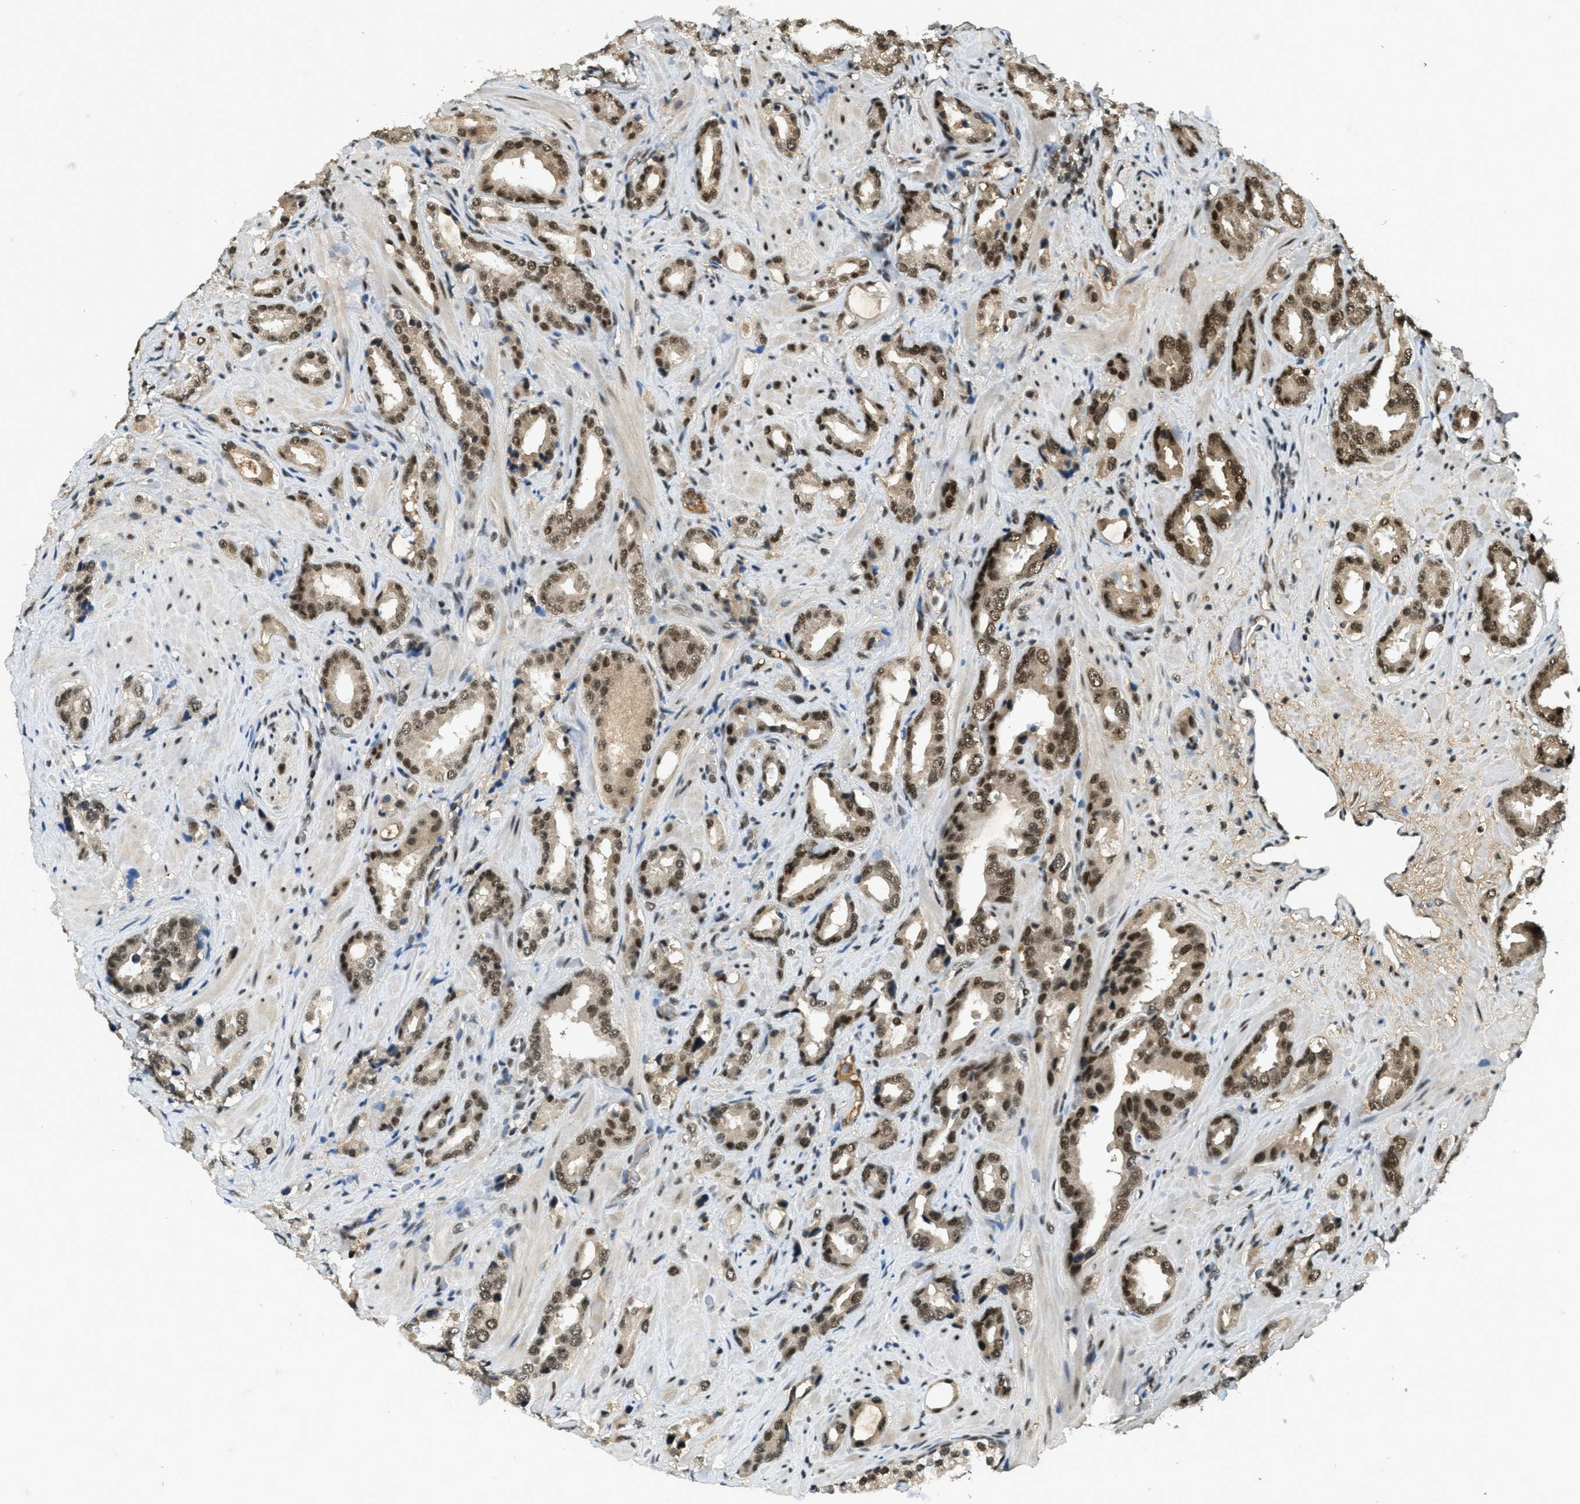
{"staining": {"intensity": "strong", "quantity": ">75%", "location": "cytoplasmic/membranous,nuclear"}, "tissue": "prostate cancer", "cell_type": "Tumor cells", "image_type": "cancer", "snomed": [{"axis": "morphology", "description": "Adenocarcinoma, High grade"}, {"axis": "topography", "description": "Prostate"}], "caption": "Prostate high-grade adenocarcinoma stained with a brown dye displays strong cytoplasmic/membranous and nuclear positive positivity in approximately >75% of tumor cells.", "gene": "ZNF148", "patient": {"sex": "male", "age": 64}}